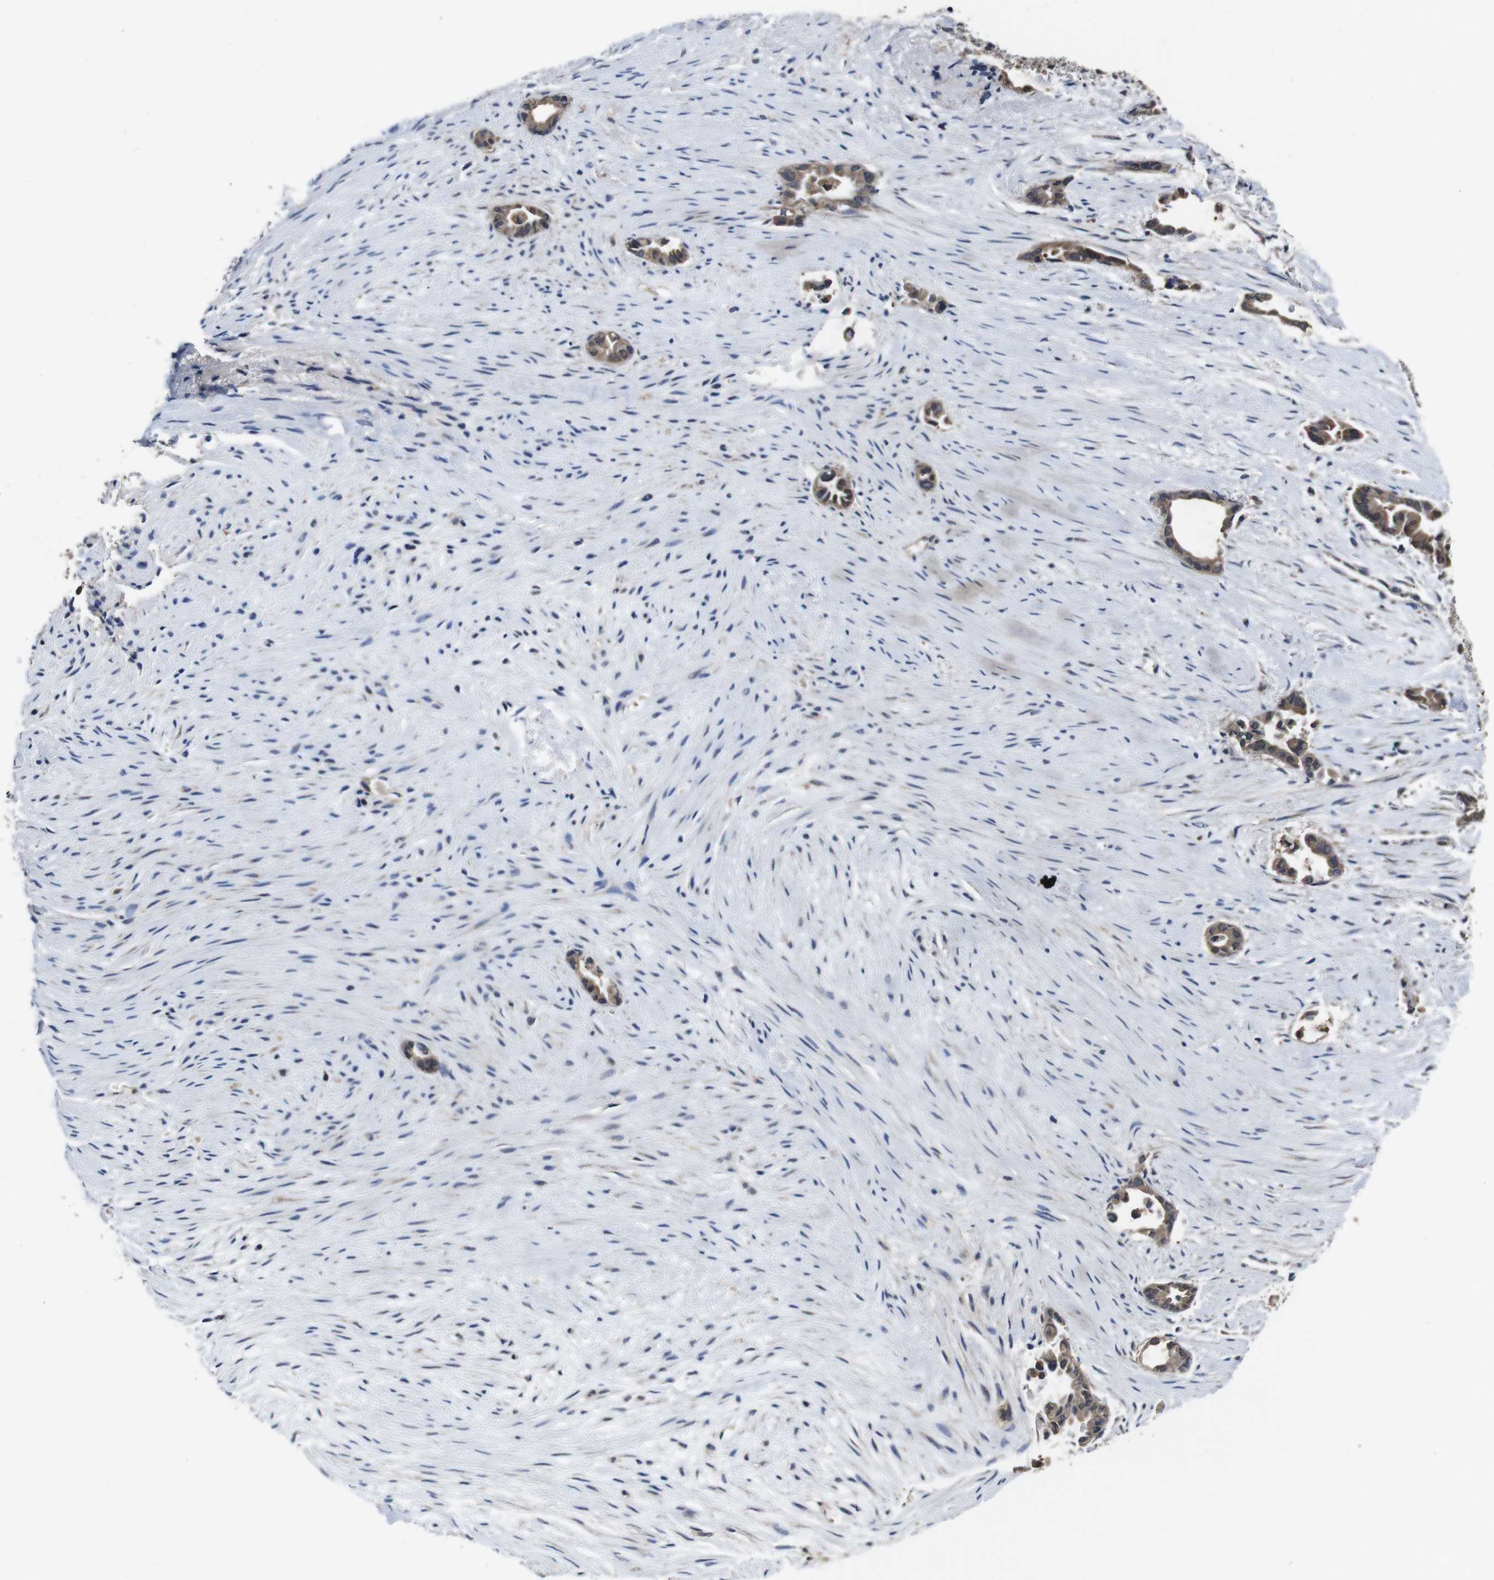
{"staining": {"intensity": "moderate", "quantity": ">75%", "location": "cytoplasmic/membranous"}, "tissue": "liver cancer", "cell_type": "Tumor cells", "image_type": "cancer", "snomed": [{"axis": "morphology", "description": "Cholangiocarcinoma"}, {"axis": "topography", "description": "Liver"}], "caption": "High-magnification brightfield microscopy of liver cholangiocarcinoma stained with DAB (3,3'-diaminobenzidine) (brown) and counterstained with hematoxylin (blue). tumor cells exhibit moderate cytoplasmic/membranous staining is appreciated in about>75% of cells.", "gene": "CXCL11", "patient": {"sex": "female", "age": 55}}